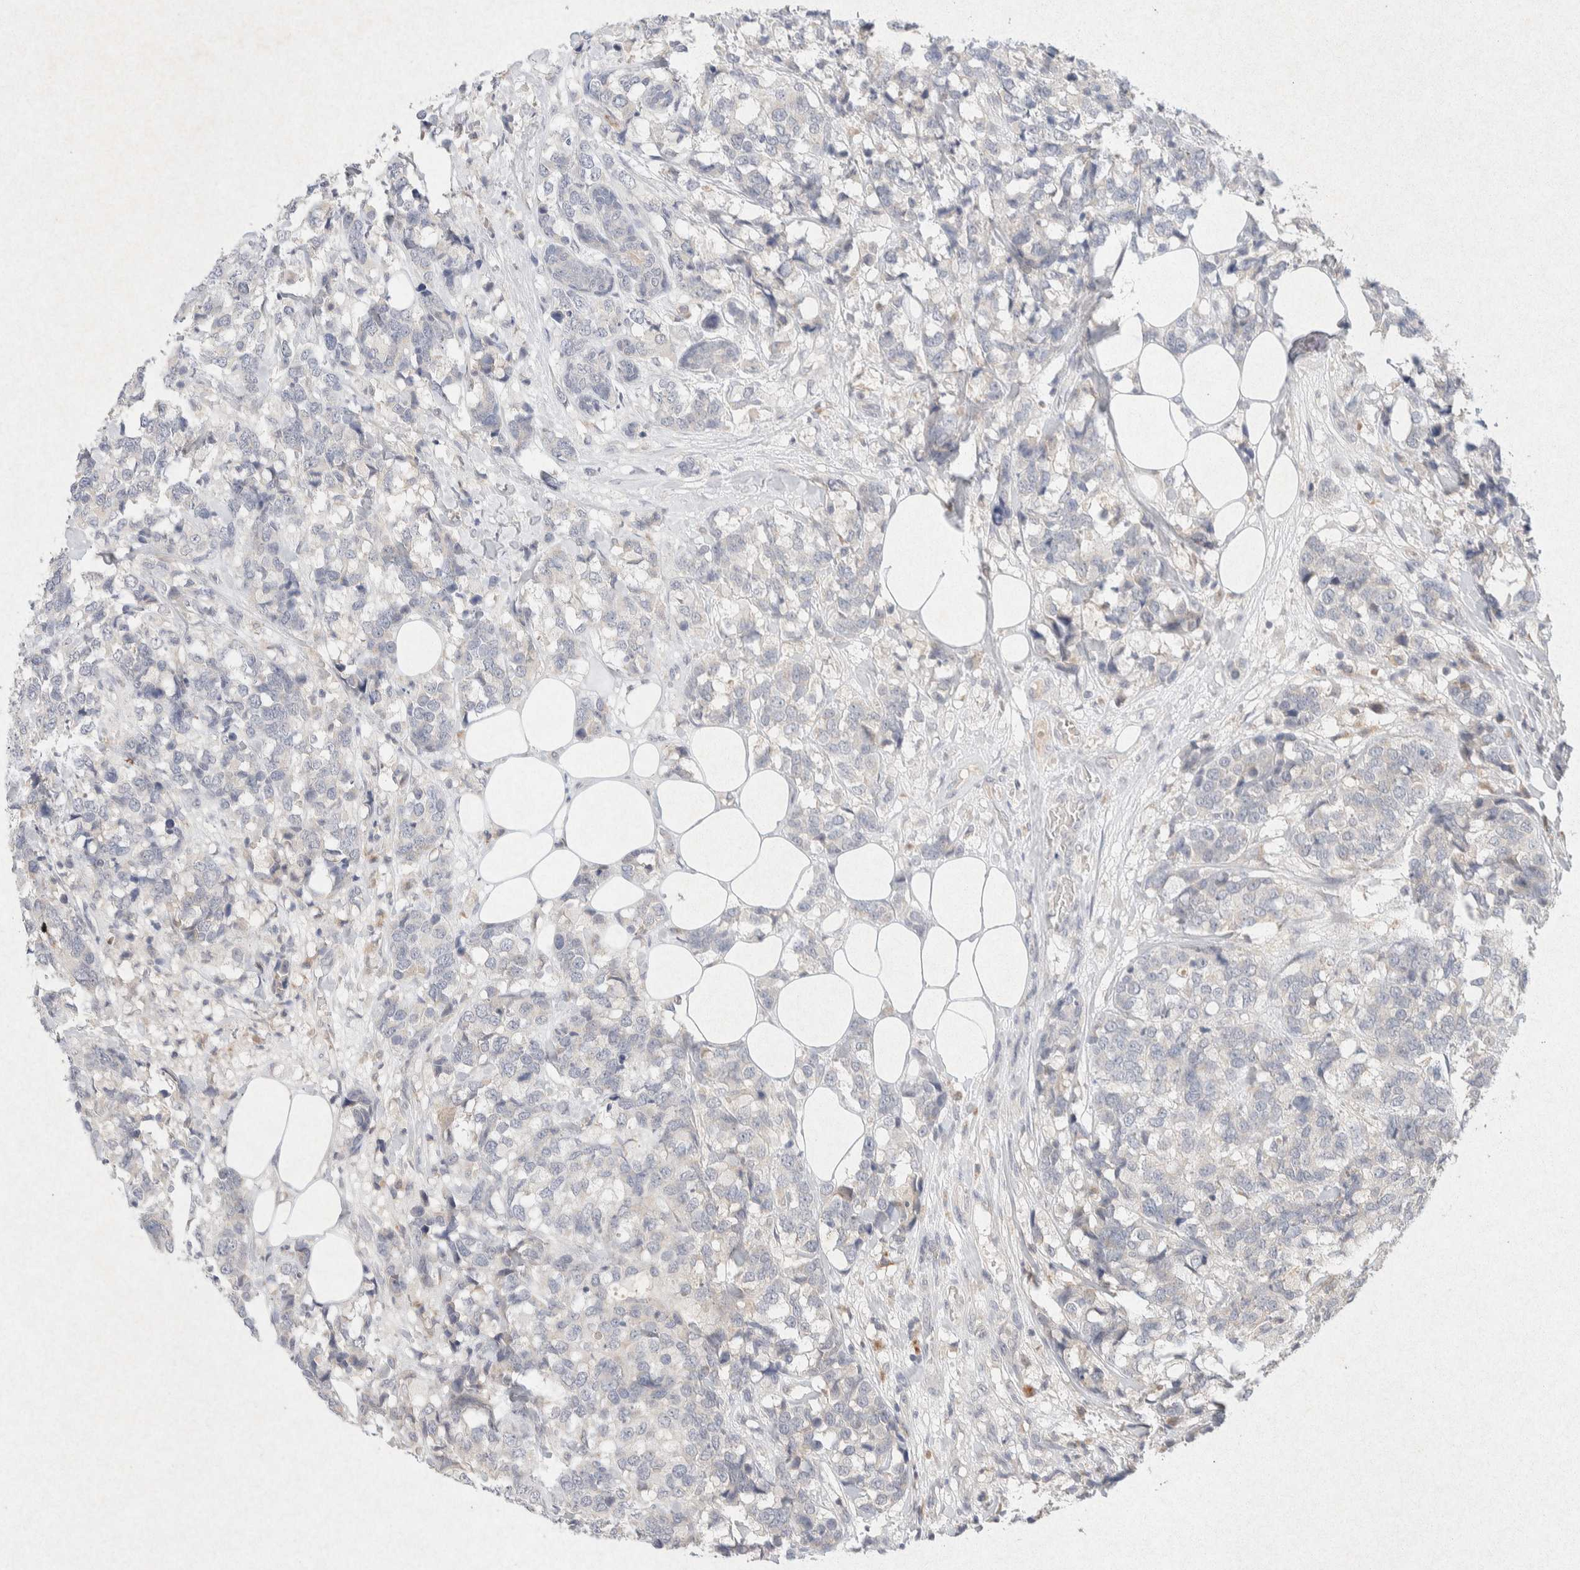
{"staining": {"intensity": "negative", "quantity": "none", "location": "none"}, "tissue": "breast cancer", "cell_type": "Tumor cells", "image_type": "cancer", "snomed": [{"axis": "morphology", "description": "Lobular carcinoma"}, {"axis": "topography", "description": "Breast"}], "caption": "High magnification brightfield microscopy of breast cancer (lobular carcinoma) stained with DAB (3,3'-diaminobenzidine) (brown) and counterstained with hematoxylin (blue): tumor cells show no significant staining.", "gene": "GNAI1", "patient": {"sex": "female", "age": 59}}